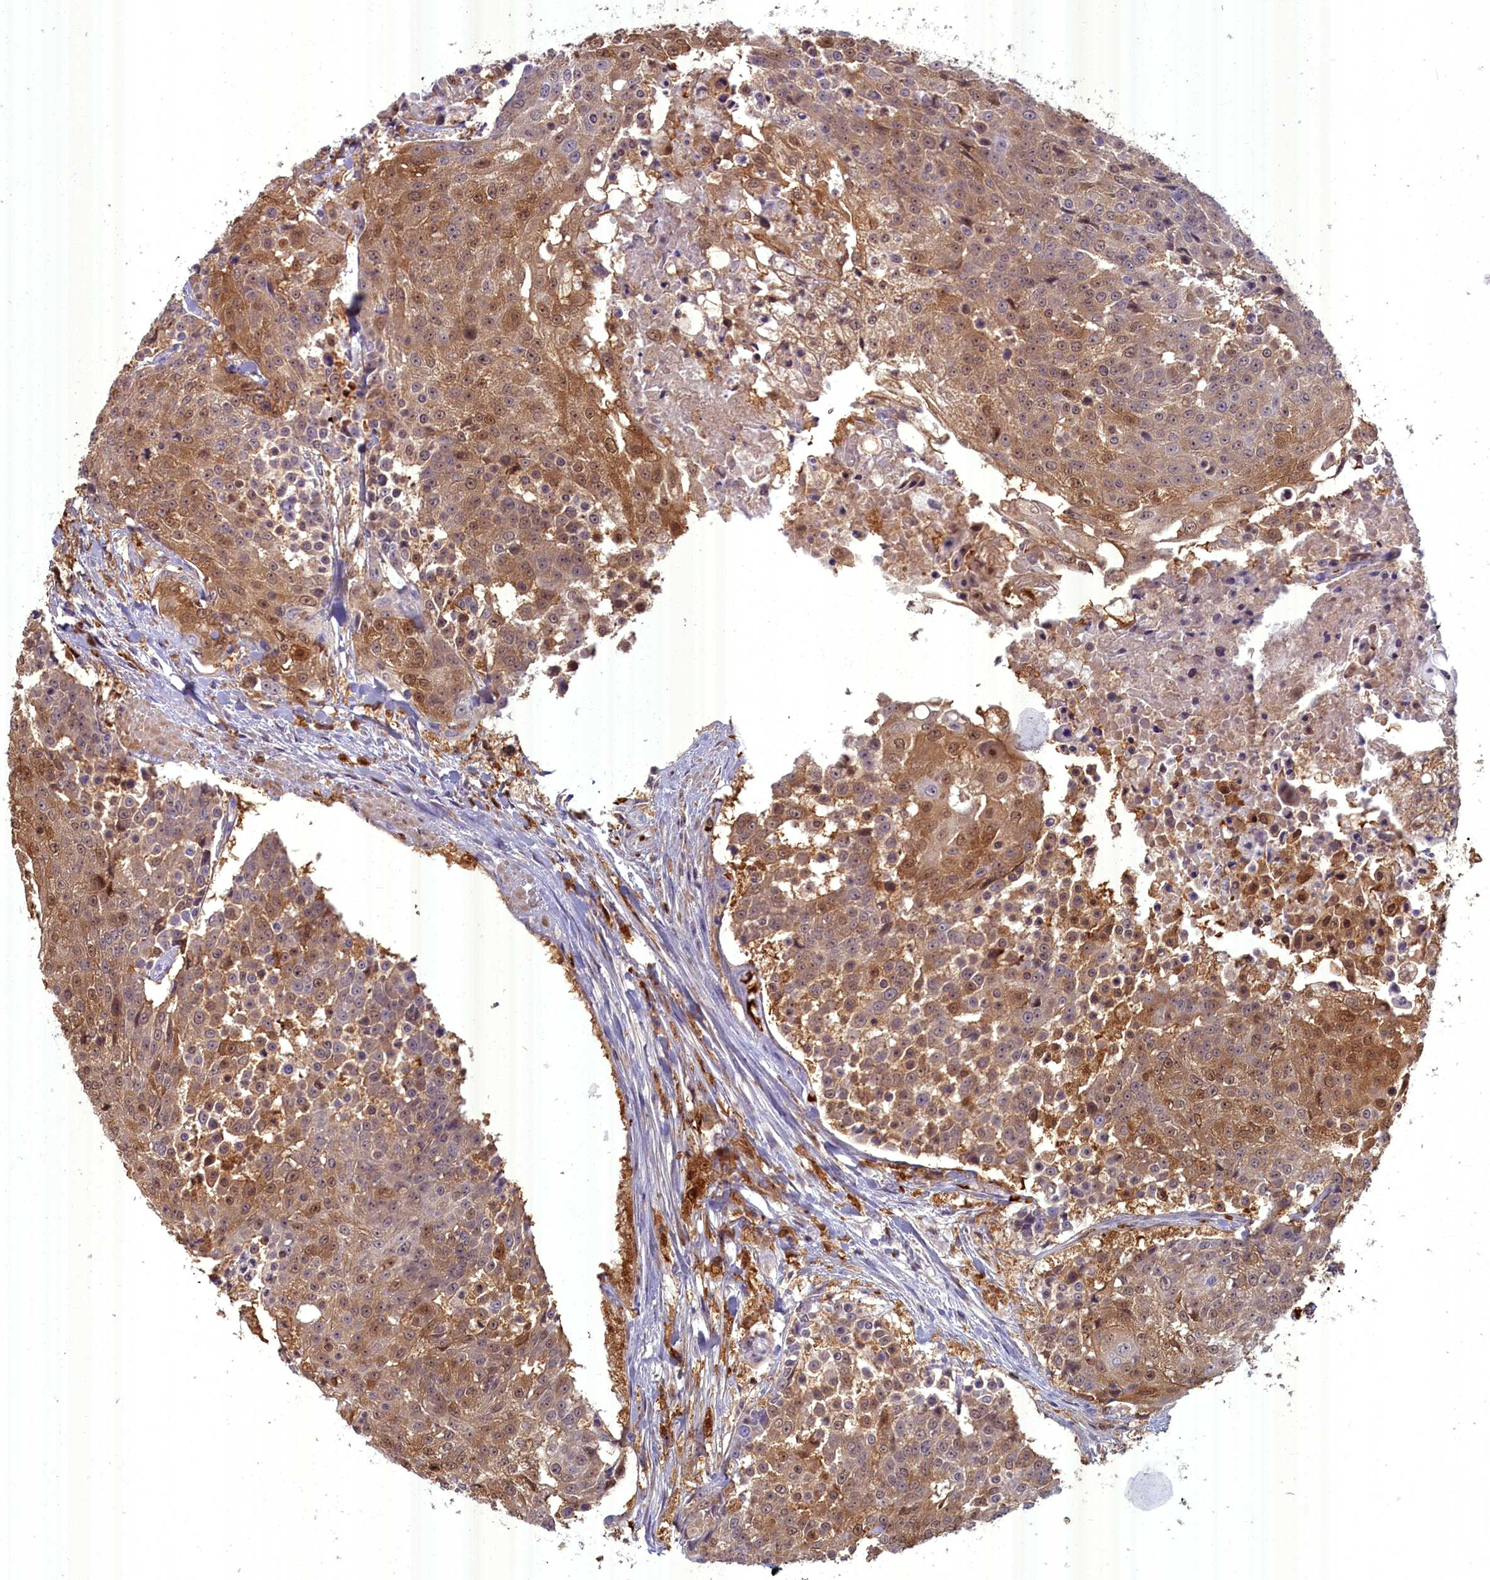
{"staining": {"intensity": "moderate", "quantity": ">75%", "location": "cytoplasmic/membranous,nuclear"}, "tissue": "urothelial cancer", "cell_type": "Tumor cells", "image_type": "cancer", "snomed": [{"axis": "morphology", "description": "Urothelial carcinoma, High grade"}, {"axis": "topography", "description": "Urinary bladder"}], "caption": "There is medium levels of moderate cytoplasmic/membranous and nuclear positivity in tumor cells of high-grade urothelial carcinoma, as demonstrated by immunohistochemical staining (brown color).", "gene": "BLVRB", "patient": {"sex": "female", "age": 63}}